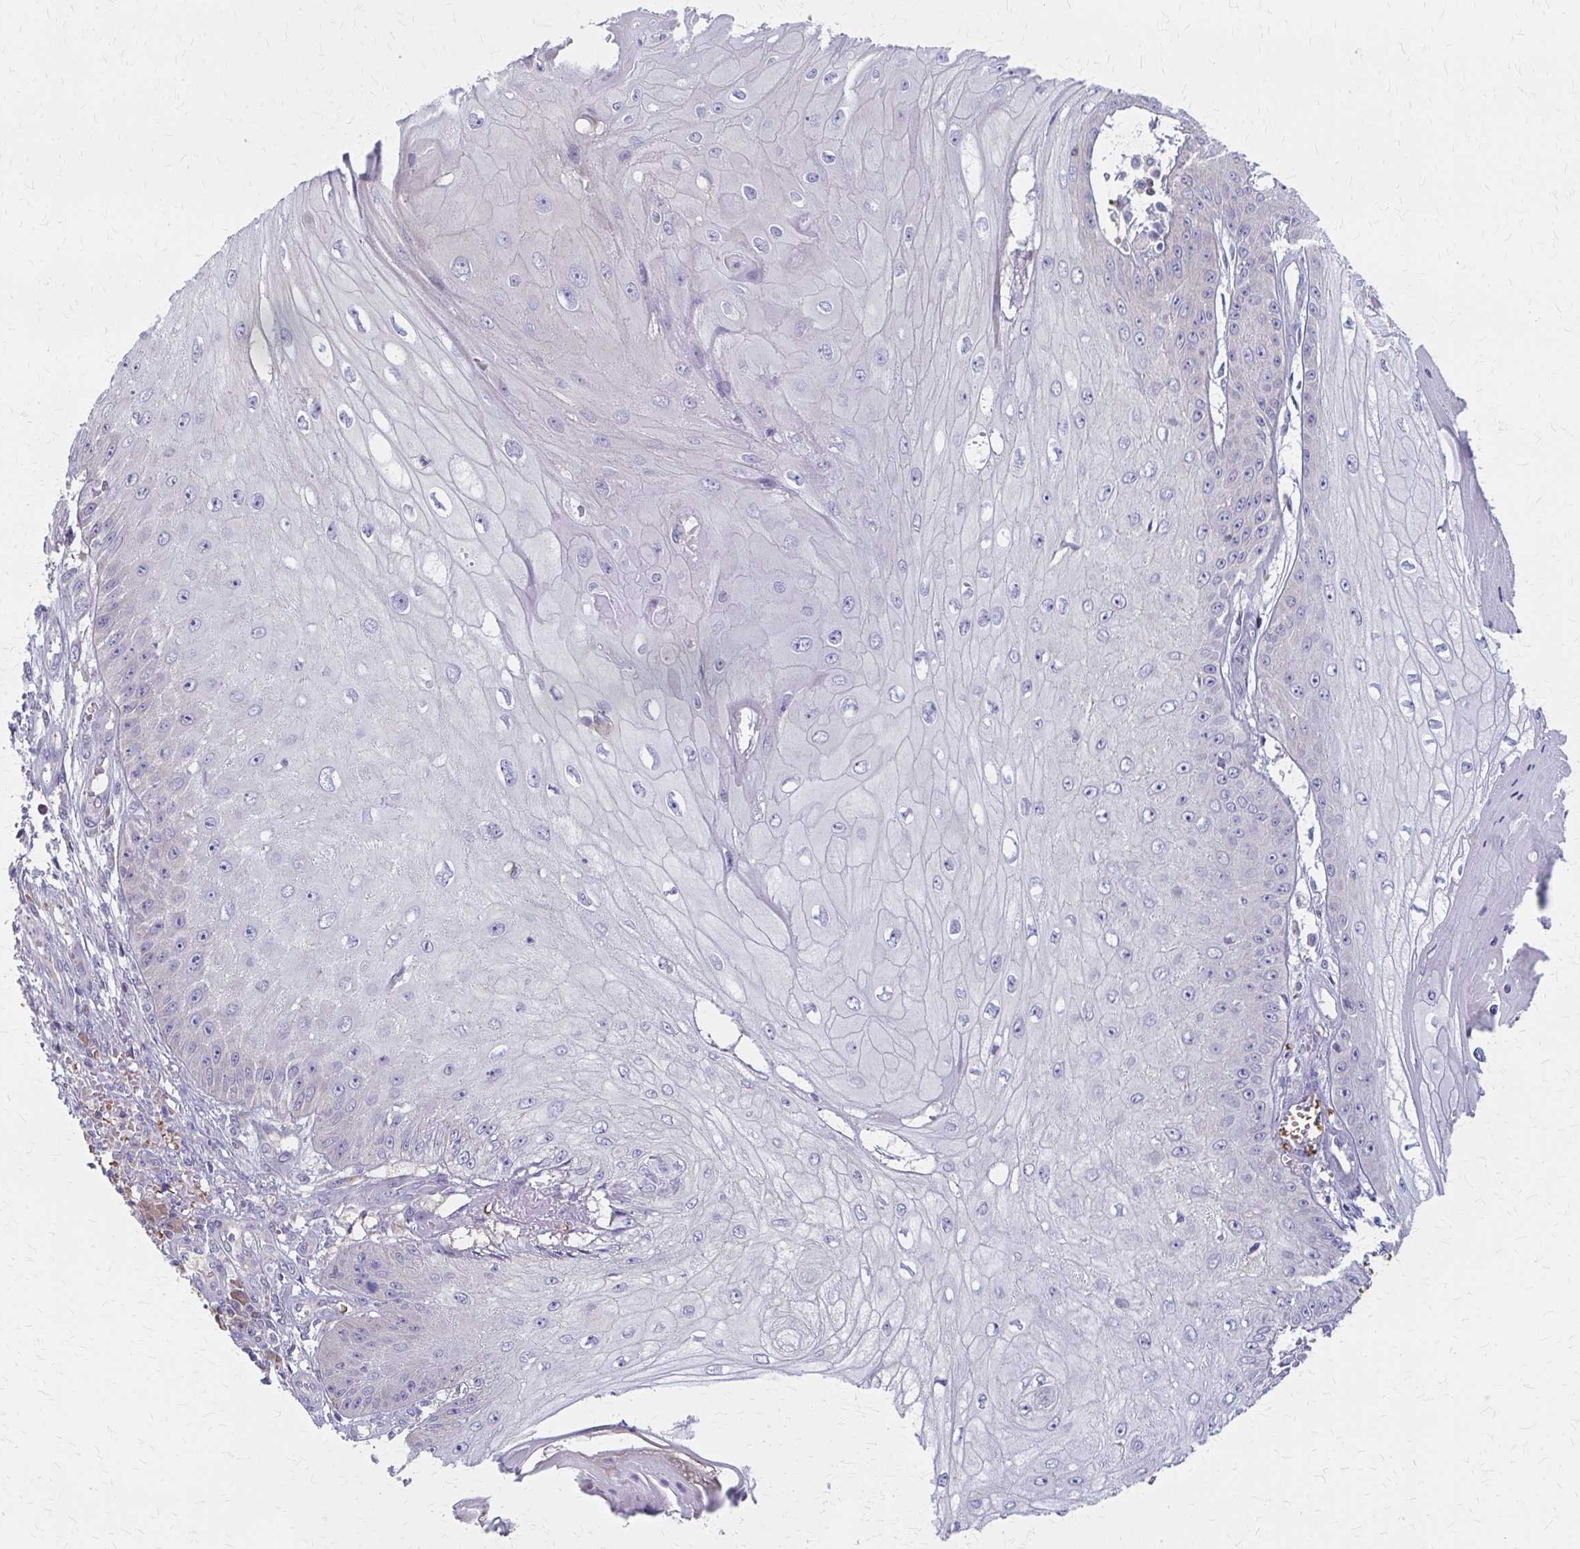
{"staining": {"intensity": "negative", "quantity": "none", "location": "none"}, "tissue": "skin cancer", "cell_type": "Tumor cells", "image_type": "cancer", "snomed": [{"axis": "morphology", "description": "Squamous cell carcinoma, NOS"}, {"axis": "topography", "description": "Skin"}], "caption": "Immunohistochemistry photomicrograph of neoplastic tissue: human squamous cell carcinoma (skin) stained with DAB demonstrates no significant protein staining in tumor cells.", "gene": "IFI44L", "patient": {"sex": "male", "age": 70}}